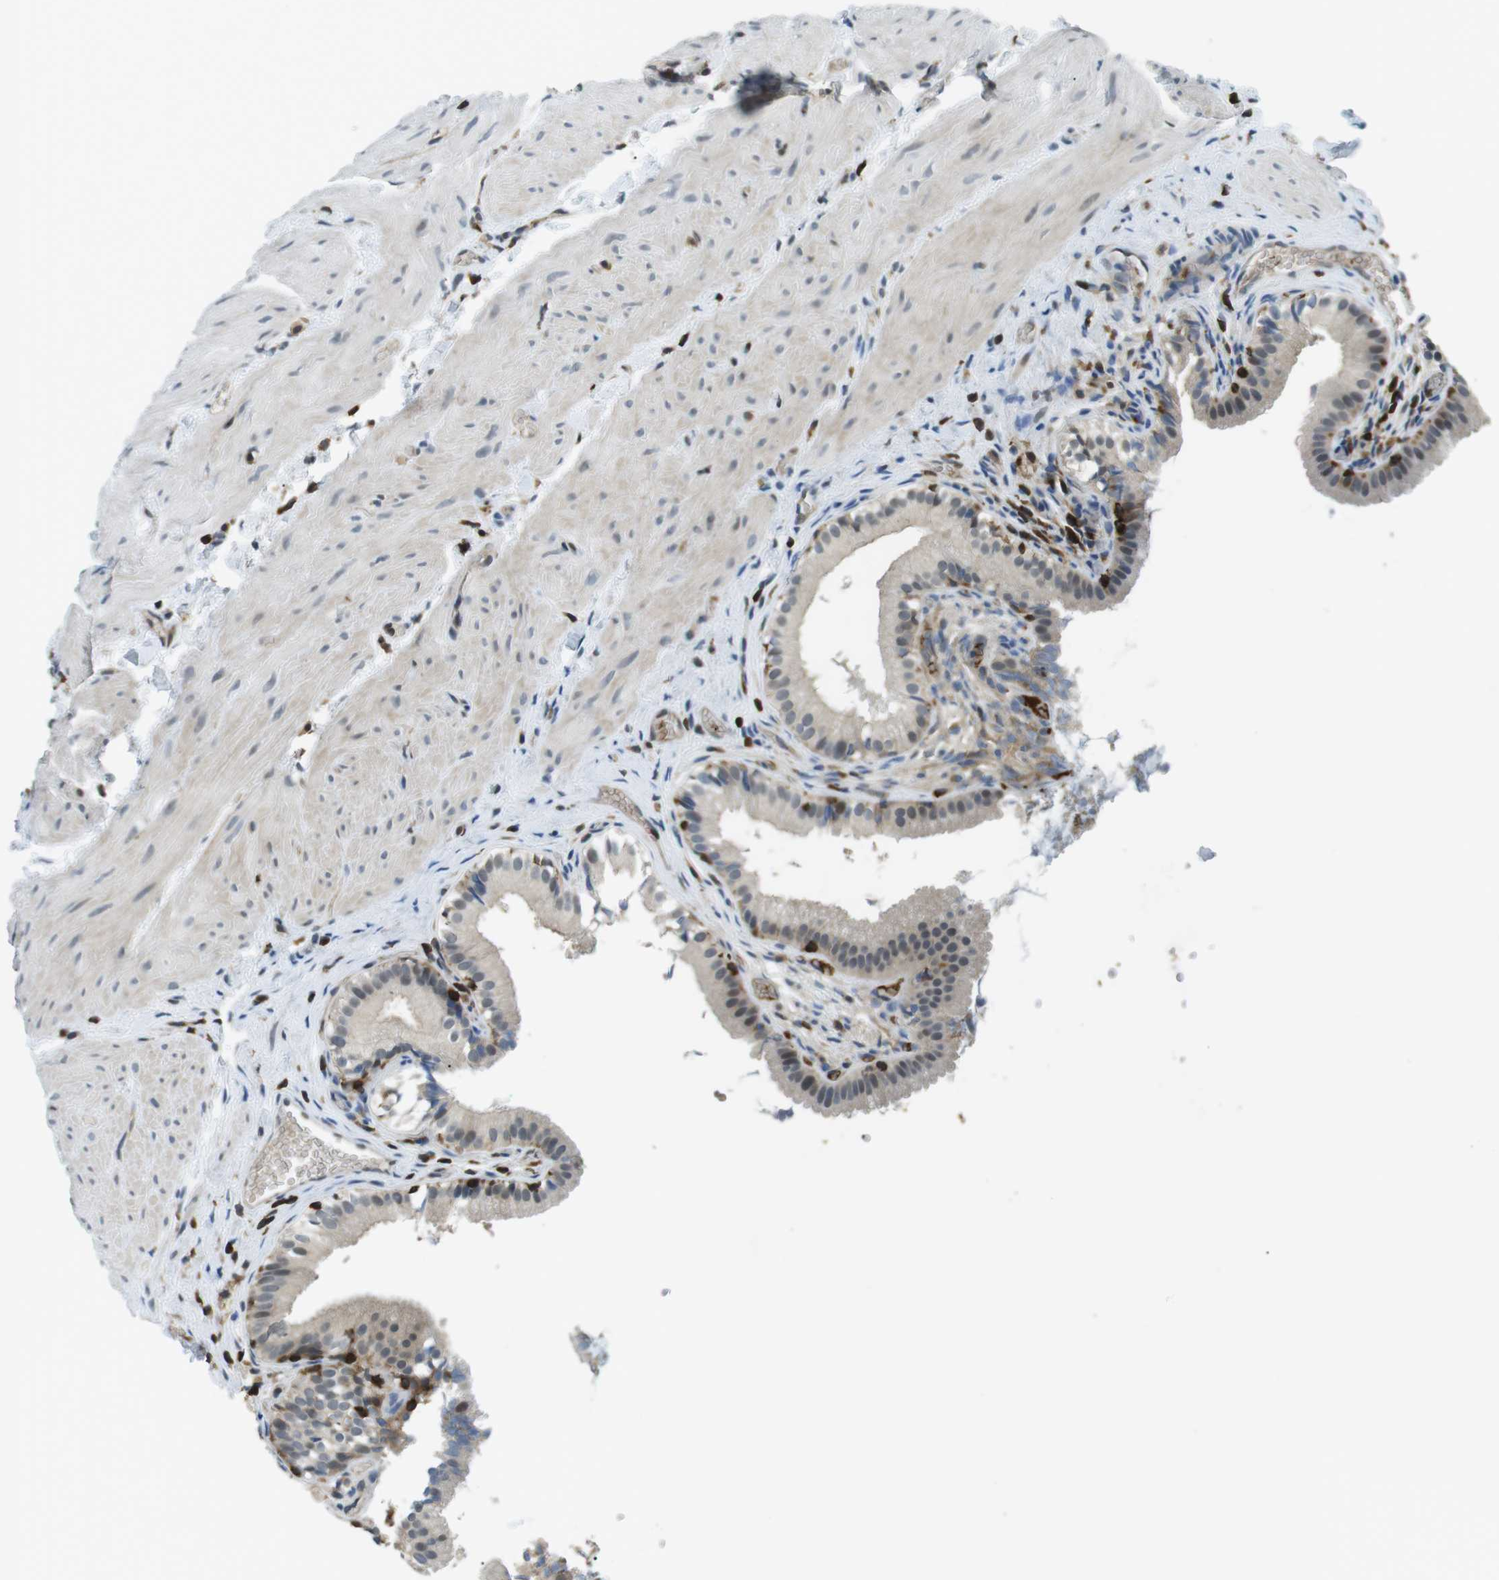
{"staining": {"intensity": "moderate", "quantity": "<25%", "location": "nuclear"}, "tissue": "gallbladder", "cell_type": "Glandular cells", "image_type": "normal", "snomed": [{"axis": "morphology", "description": "Normal tissue, NOS"}, {"axis": "topography", "description": "Gallbladder"}], "caption": "The photomicrograph demonstrates a brown stain indicating the presence of a protein in the nuclear of glandular cells in gallbladder. Immunohistochemistry stains the protein of interest in brown and the nuclei are stained blue.", "gene": "STK10", "patient": {"sex": "female", "age": 26}}